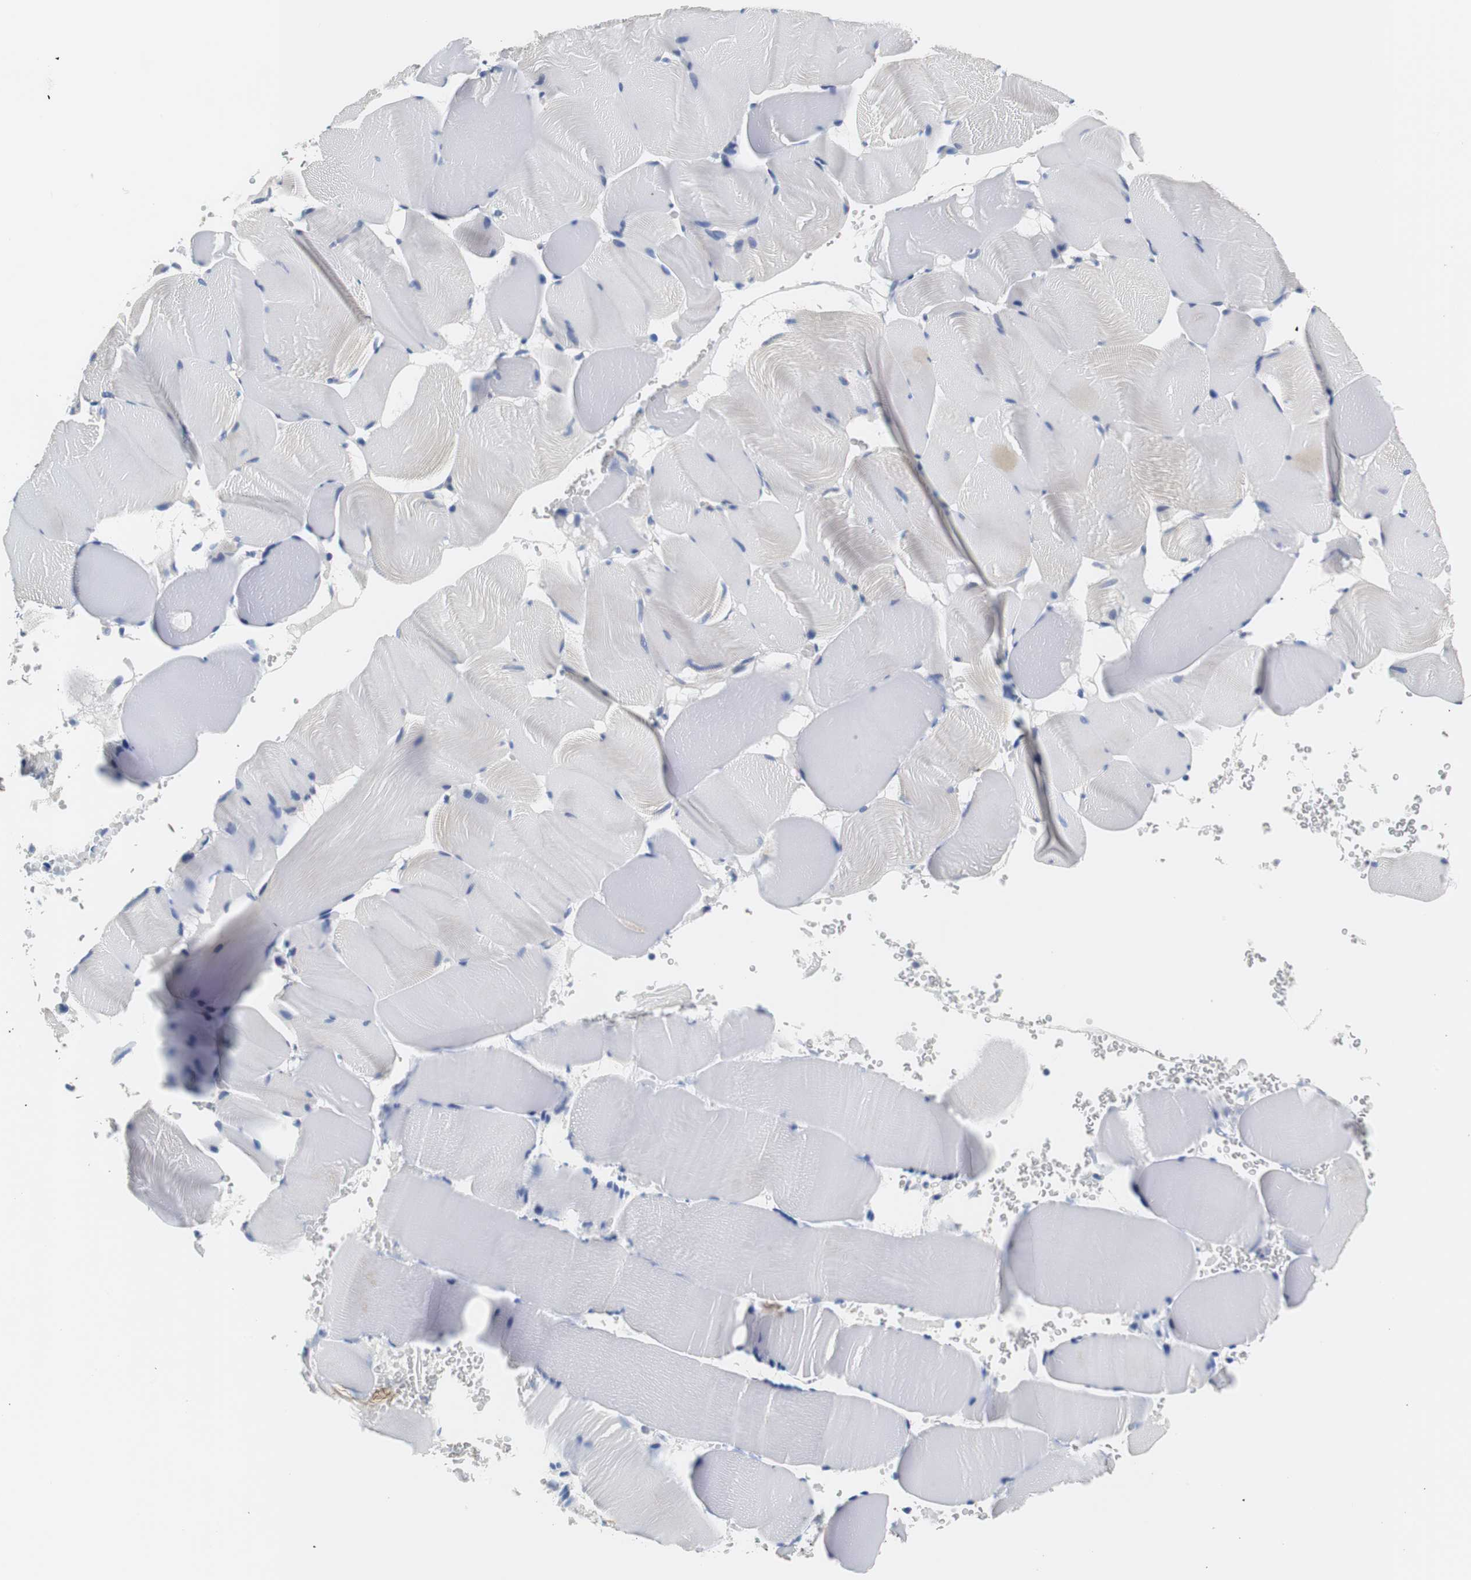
{"staining": {"intensity": "negative", "quantity": "none", "location": "none"}, "tissue": "skeletal muscle", "cell_type": "Myocytes", "image_type": "normal", "snomed": [{"axis": "morphology", "description": "Normal tissue, NOS"}, {"axis": "topography", "description": "Skeletal muscle"}], "caption": "Immunohistochemistry (IHC) micrograph of unremarkable skeletal muscle: skeletal muscle stained with DAB (3,3'-diaminobenzidine) shows no significant protein expression in myocytes.", "gene": "PCK1", "patient": {"sex": "male", "age": 62}}